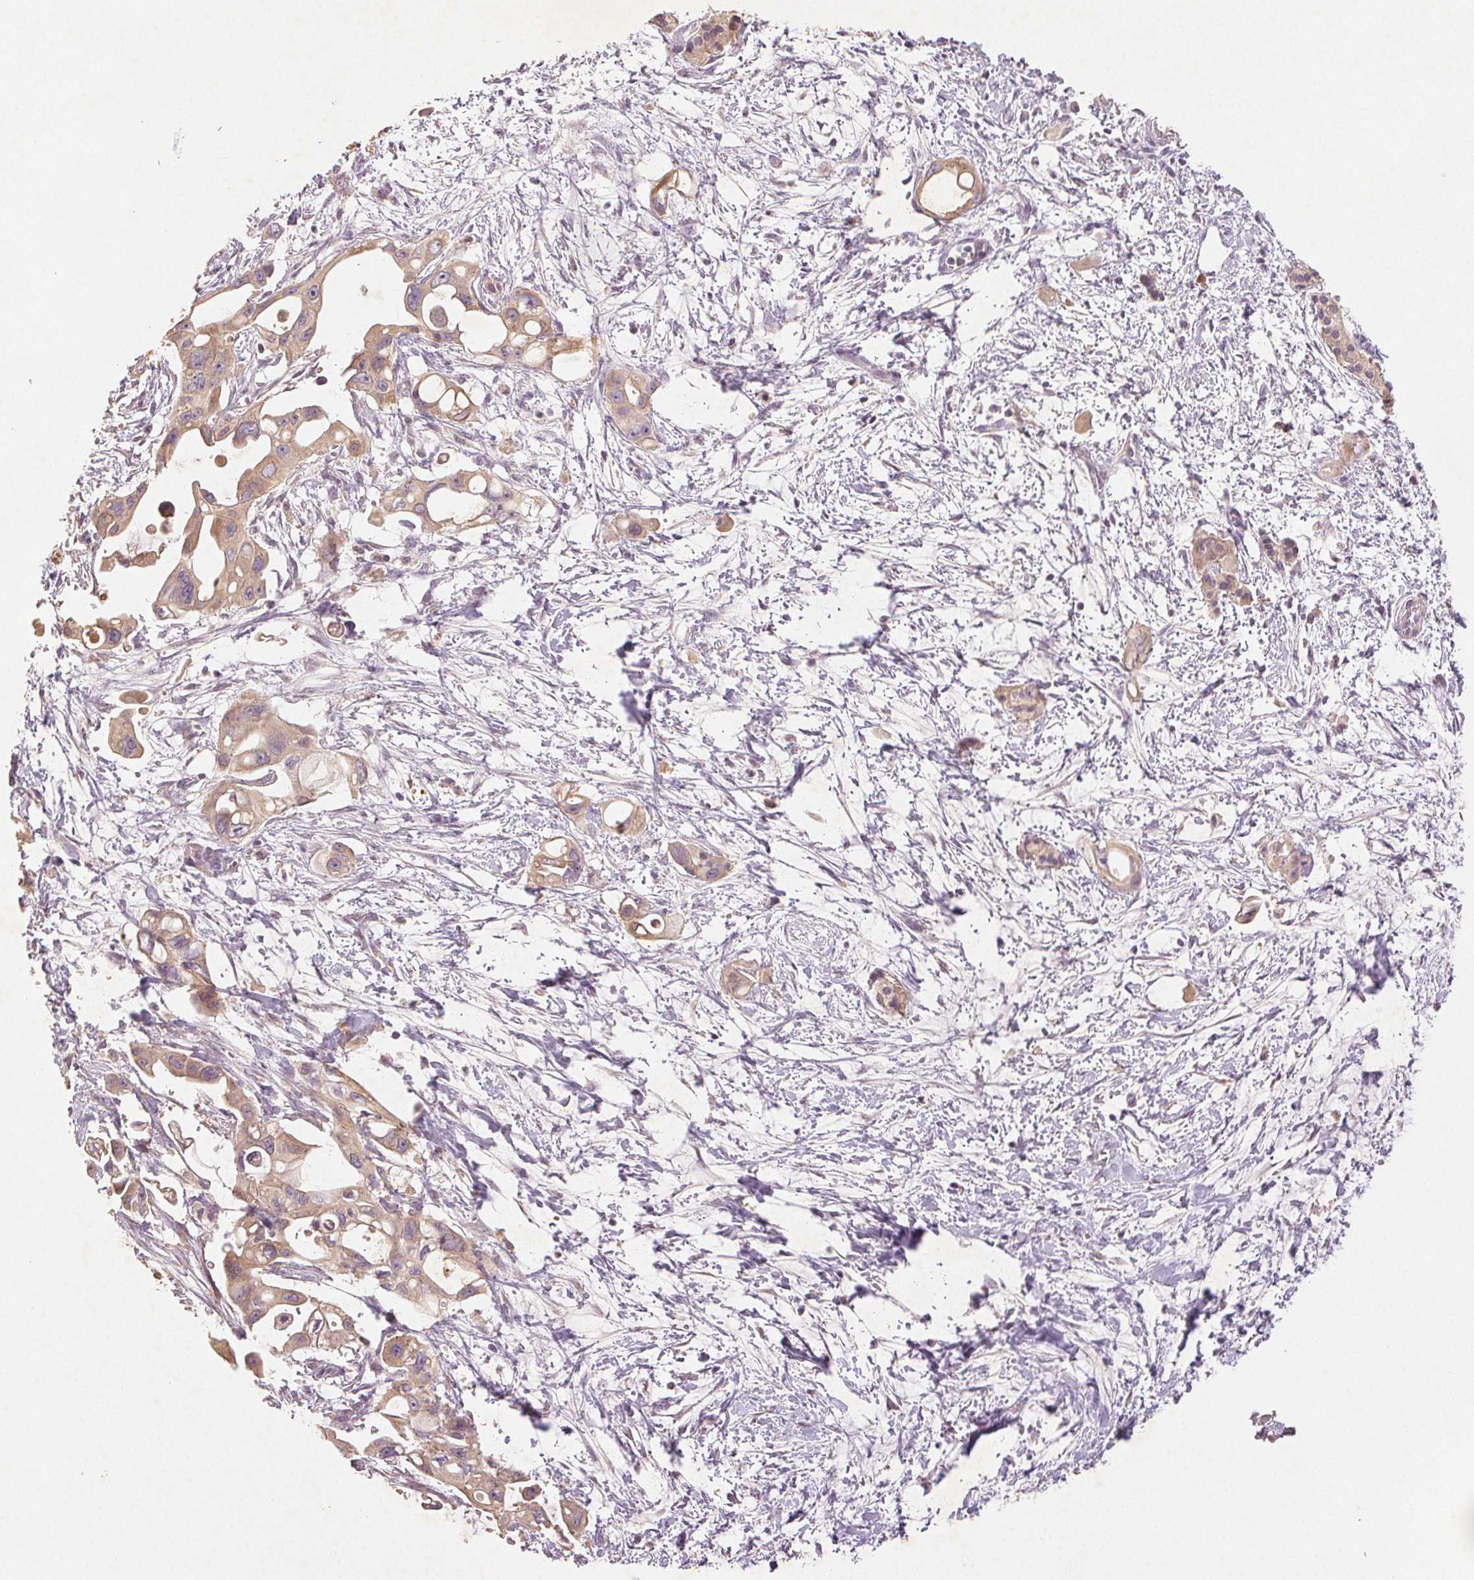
{"staining": {"intensity": "weak", "quantity": ">75%", "location": "cytoplasmic/membranous"}, "tissue": "pancreatic cancer", "cell_type": "Tumor cells", "image_type": "cancer", "snomed": [{"axis": "morphology", "description": "Adenocarcinoma, NOS"}, {"axis": "topography", "description": "Pancreas"}], "caption": "Pancreatic adenocarcinoma tissue exhibits weak cytoplasmic/membranous staining in about >75% of tumor cells, visualized by immunohistochemistry. Nuclei are stained in blue.", "gene": "YIF1B", "patient": {"sex": "male", "age": 61}}